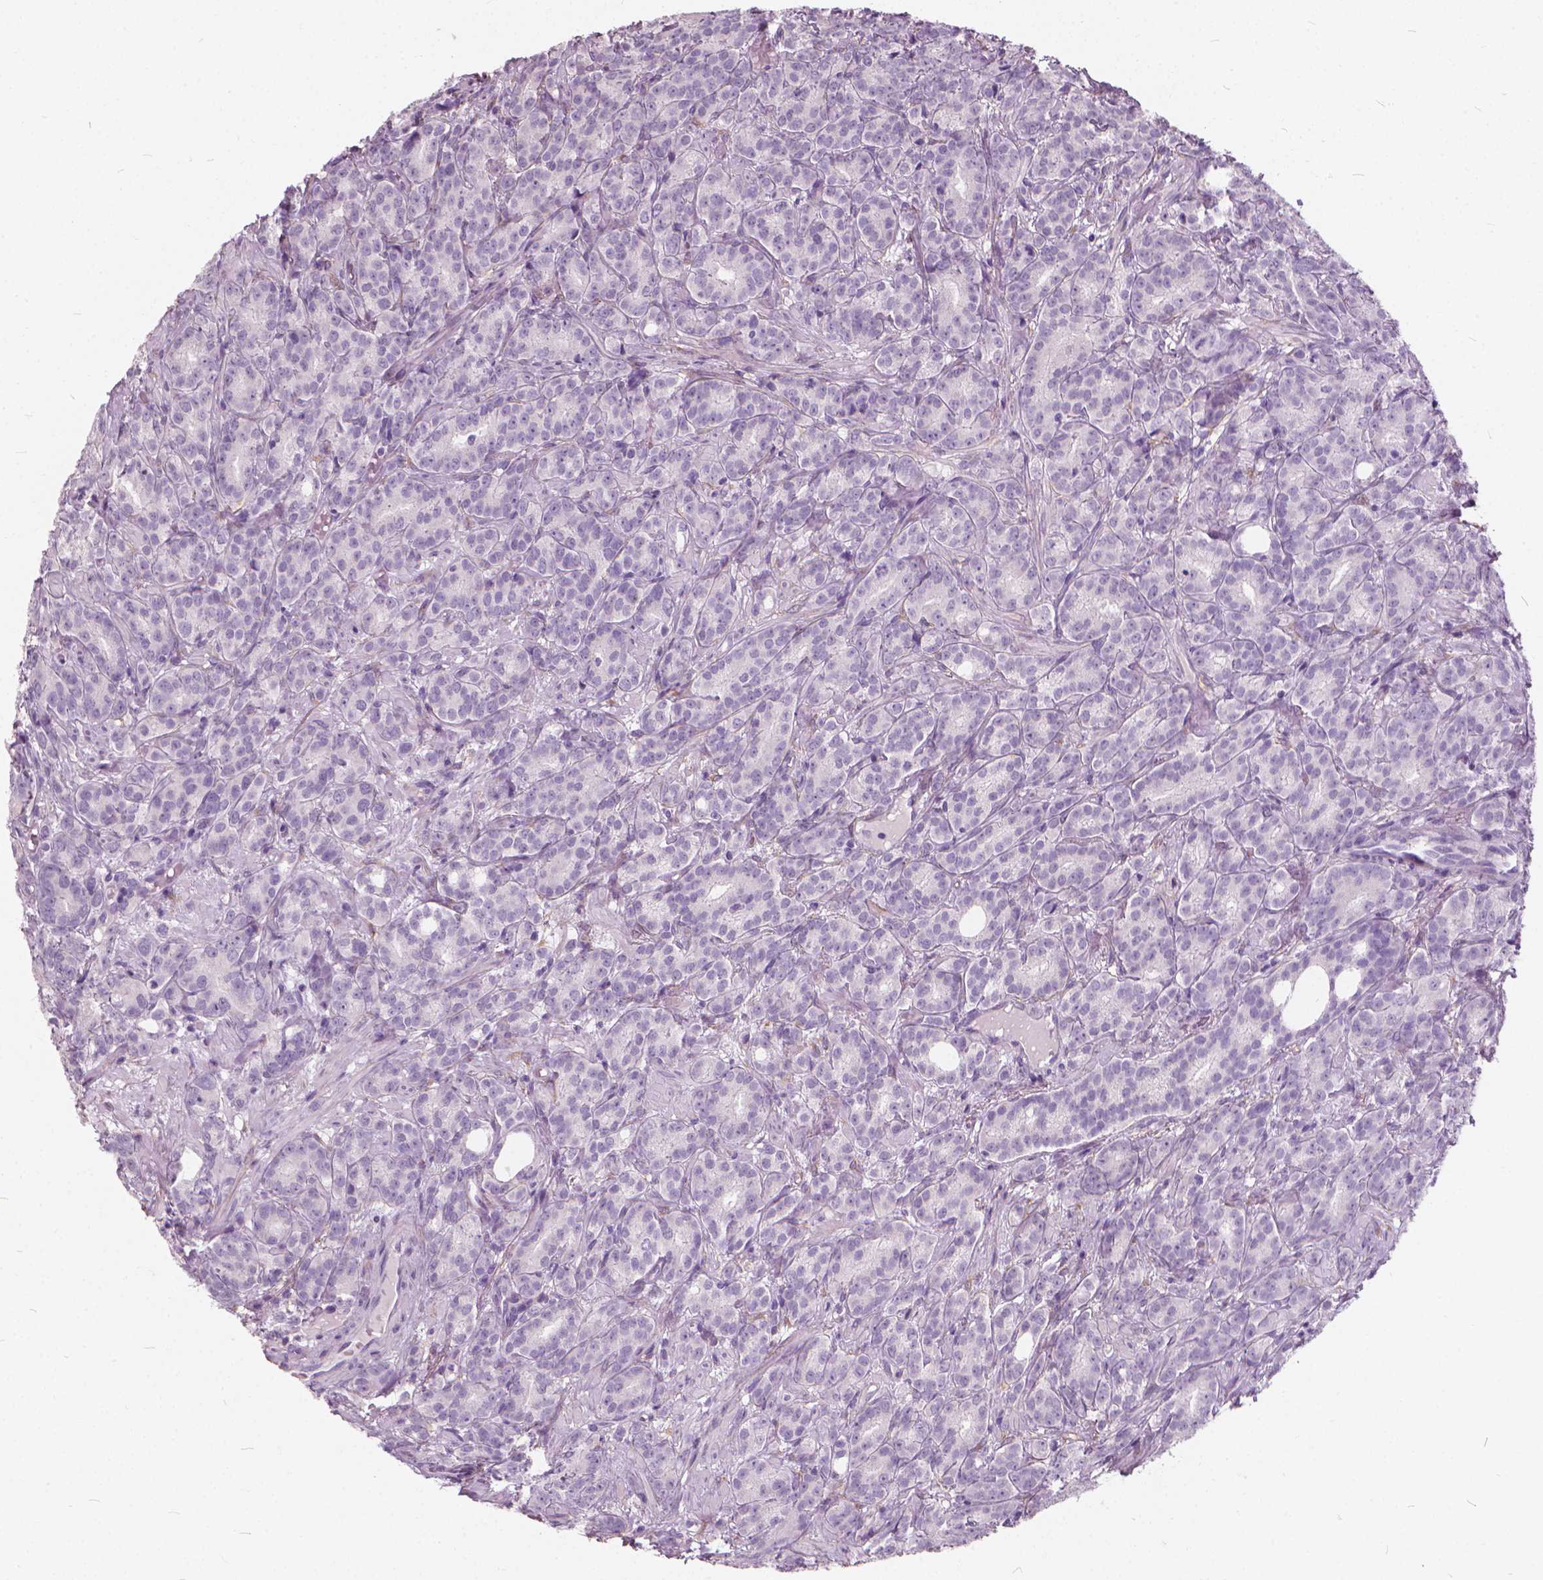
{"staining": {"intensity": "negative", "quantity": "none", "location": "none"}, "tissue": "prostate cancer", "cell_type": "Tumor cells", "image_type": "cancer", "snomed": [{"axis": "morphology", "description": "Adenocarcinoma, High grade"}, {"axis": "topography", "description": "Prostate"}], "caption": "Immunohistochemistry (IHC) histopathology image of neoplastic tissue: prostate high-grade adenocarcinoma stained with DAB (3,3'-diaminobenzidine) exhibits no significant protein staining in tumor cells.", "gene": "DNM1", "patient": {"sex": "male", "age": 90}}